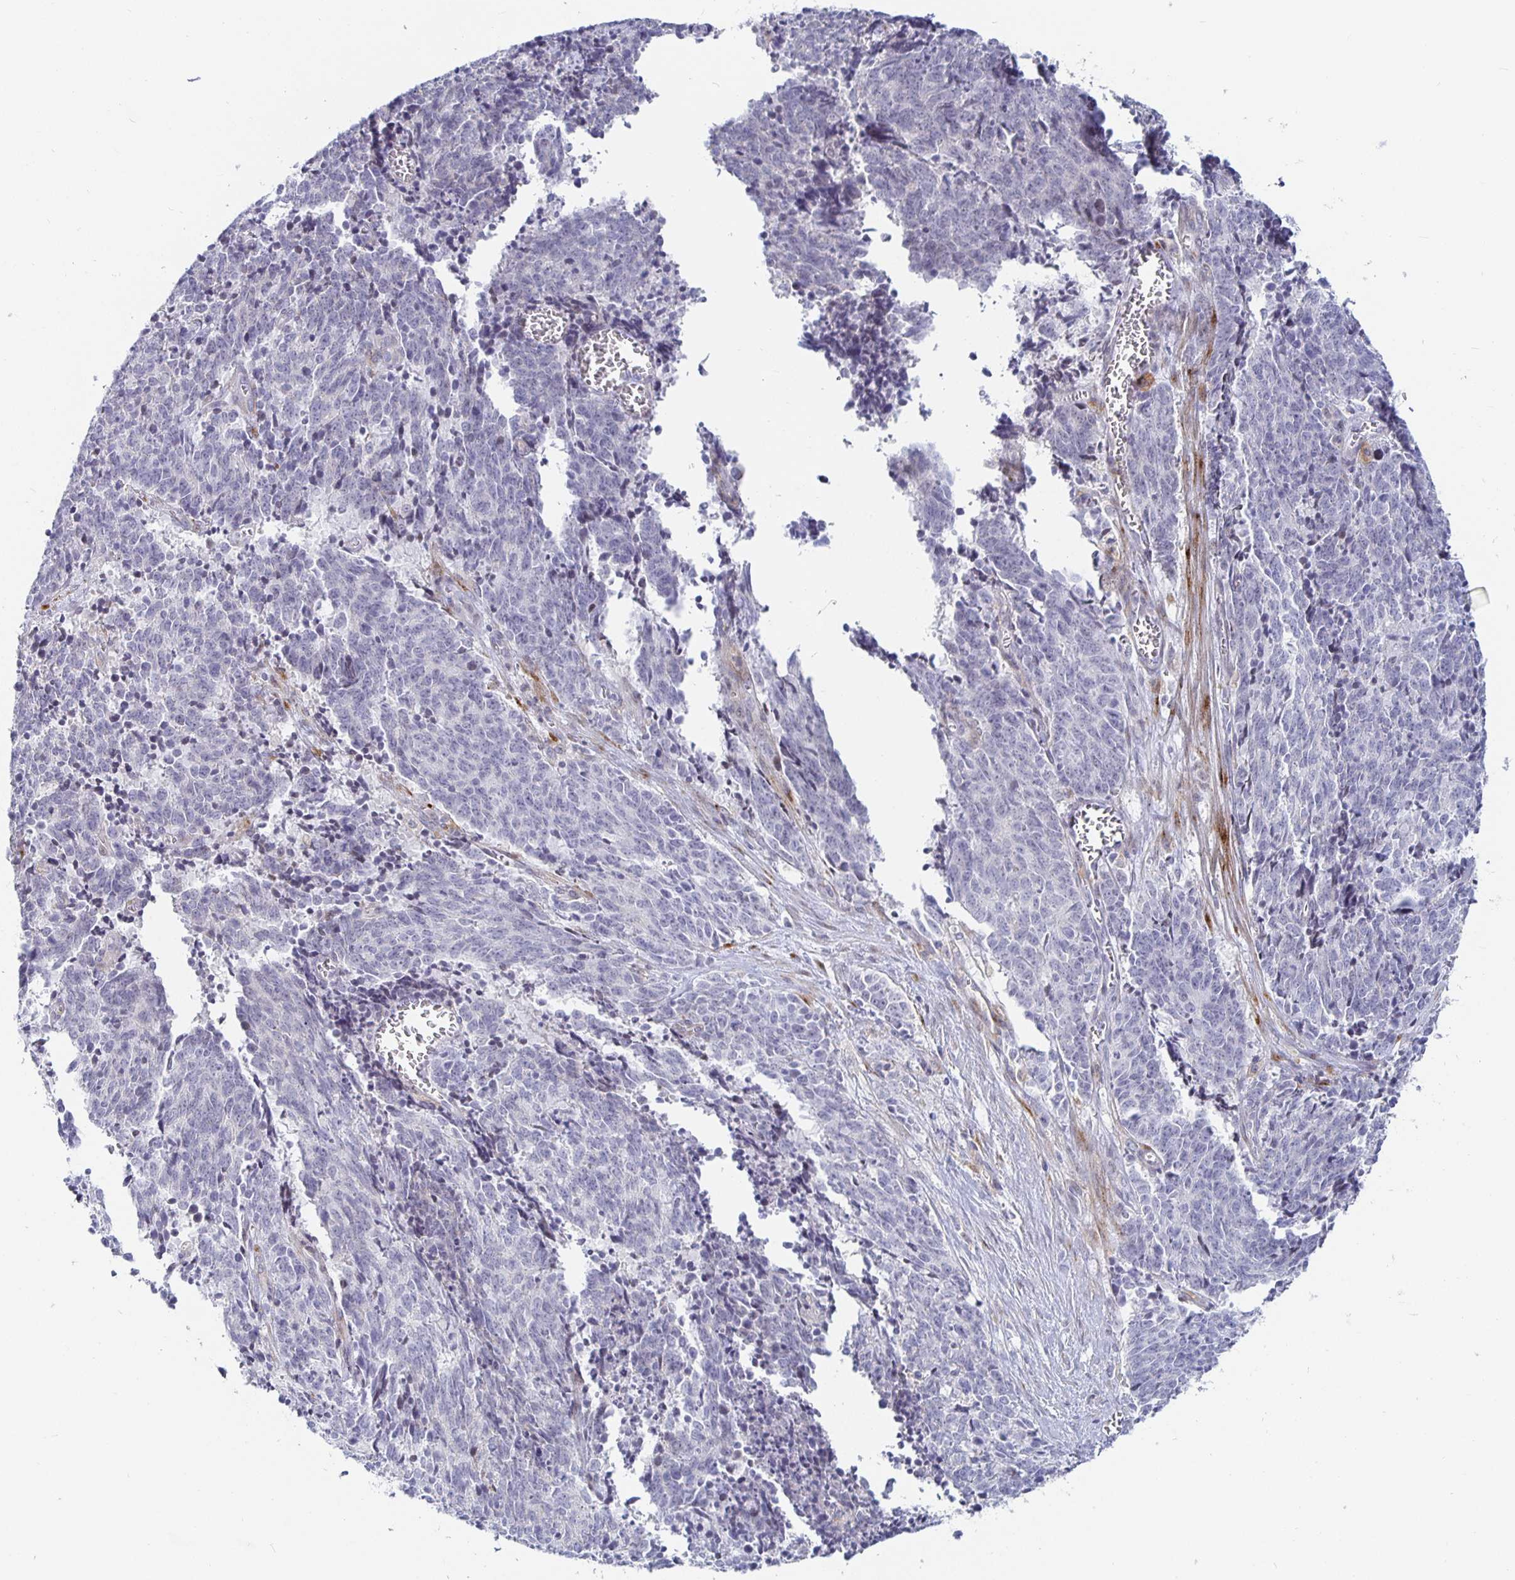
{"staining": {"intensity": "negative", "quantity": "none", "location": "none"}, "tissue": "cervical cancer", "cell_type": "Tumor cells", "image_type": "cancer", "snomed": [{"axis": "morphology", "description": "Squamous cell carcinoma, NOS"}, {"axis": "topography", "description": "Cervix"}], "caption": "A high-resolution micrograph shows IHC staining of cervical cancer (squamous cell carcinoma), which shows no significant positivity in tumor cells. The staining was performed using DAB to visualize the protein expression in brown, while the nuclei were stained in blue with hematoxylin (Magnification: 20x).", "gene": "S100G", "patient": {"sex": "female", "age": 29}}